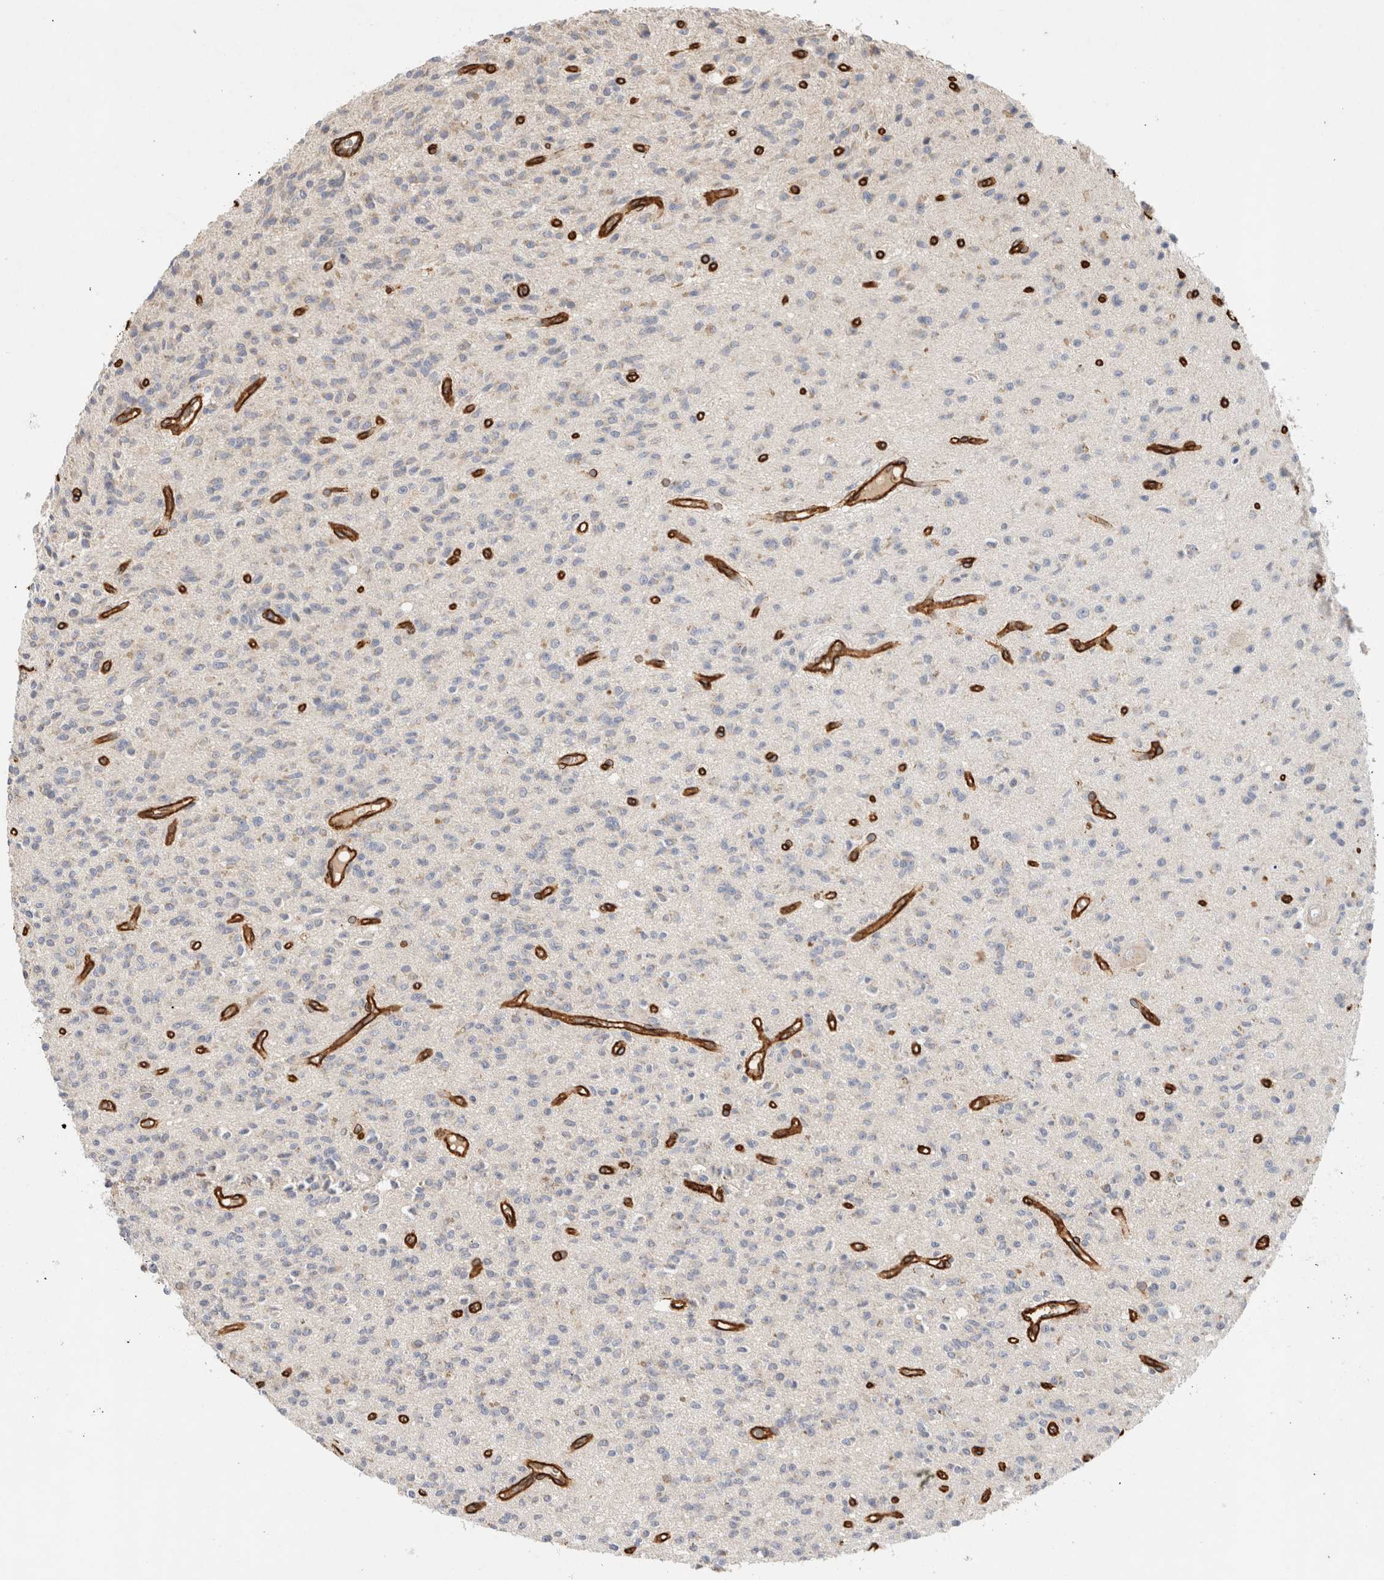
{"staining": {"intensity": "negative", "quantity": "none", "location": "none"}, "tissue": "glioma", "cell_type": "Tumor cells", "image_type": "cancer", "snomed": [{"axis": "morphology", "description": "Glioma, malignant, High grade"}, {"axis": "topography", "description": "Brain"}], "caption": "An IHC image of malignant glioma (high-grade) is shown. There is no staining in tumor cells of malignant glioma (high-grade).", "gene": "JMJD4", "patient": {"sex": "male", "age": 34}}